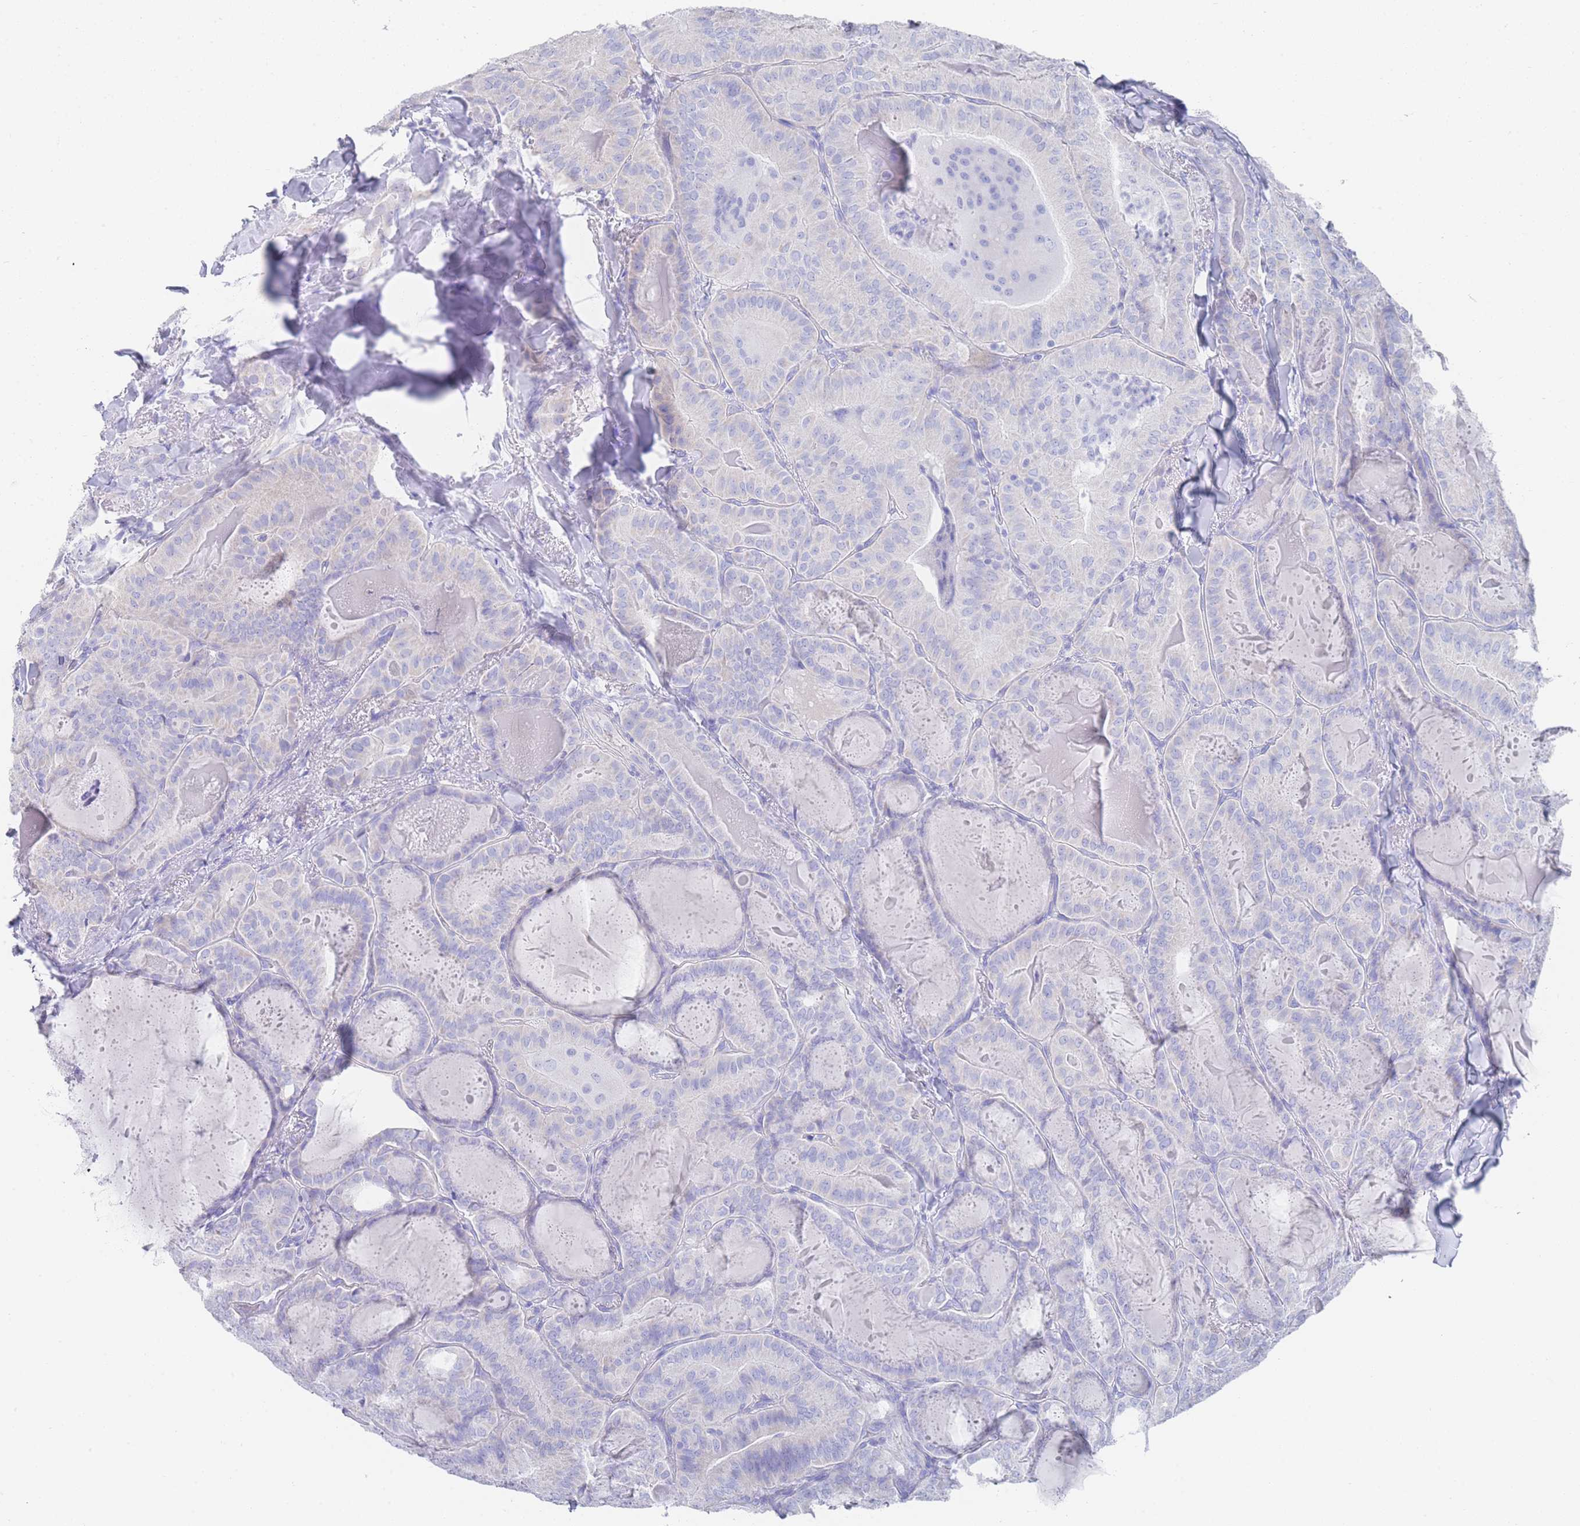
{"staining": {"intensity": "negative", "quantity": "none", "location": "none"}, "tissue": "thyroid cancer", "cell_type": "Tumor cells", "image_type": "cancer", "snomed": [{"axis": "morphology", "description": "Papillary adenocarcinoma, NOS"}, {"axis": "topography", "description": "Thyroid gland"}], "caption": "Tumor cells show no significant expression in papillary adenocarcinoma (thyroid). The staining was performed using DAB to visualize the protein expression in brown, while the nuclei were stained in blue with hematoxylin (Magnification: 20x).", "gene": "LRRC37A", "patient": {"sex": "female", "age": 68}}